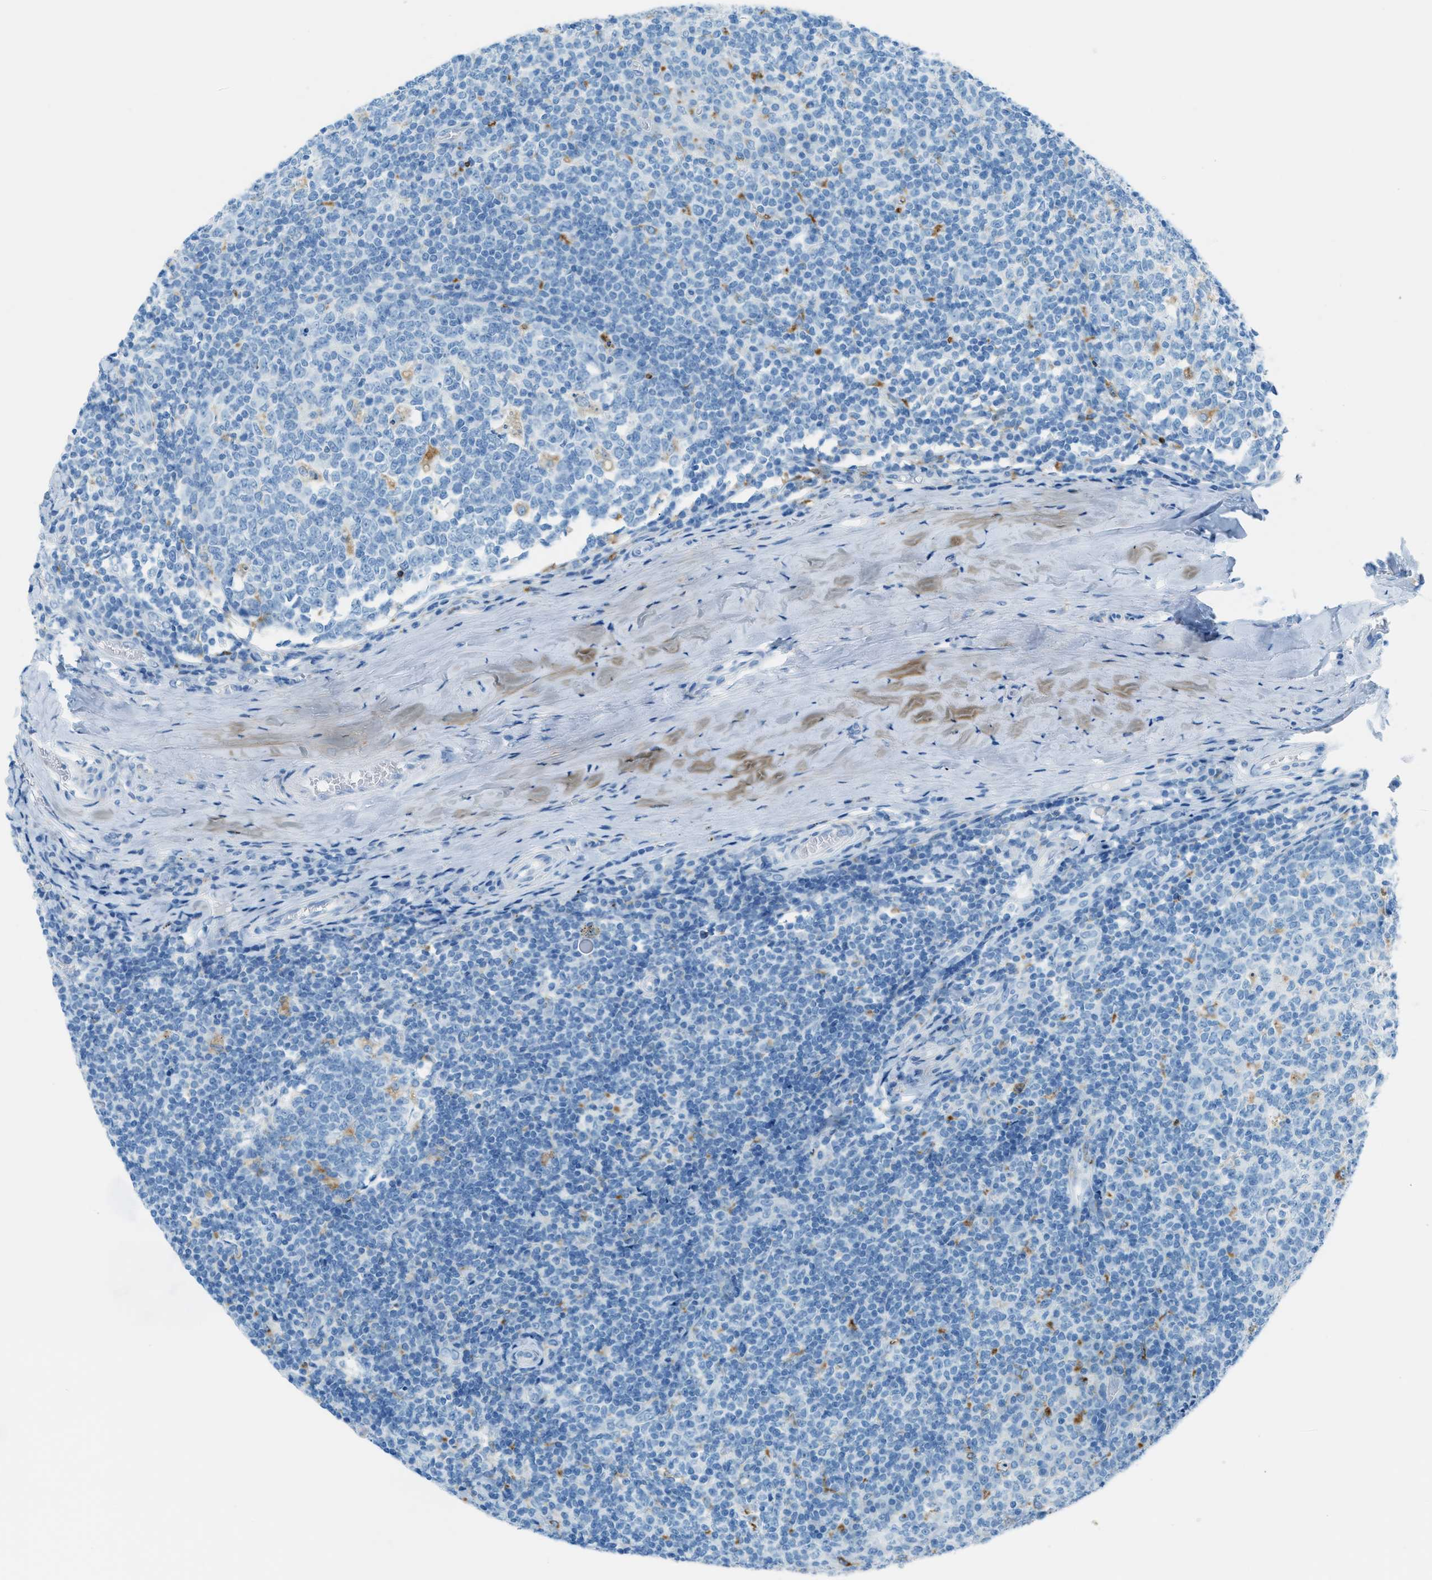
{"staining": {"intensity": "weak", "quantity": "<25%", "location": "cytoplasmic/membranous"}, "tissue": "tonsil", "cell_type": "Germinal center cells", "image_type": "normal", "snomed": [{"axis": "morphology", "description": "Normal tissue, NOS"}, {"axis": "topography", "description": "Tonsil"}], "caption": "The micrograph demonstrates no staining of germinal center cells in normal tonsil. Brightfield microscopy of immunohistochemistry (IHC) stained with DAB (brown) and hematoxylin (blue), captured at high magnification.", "gene": "C21orf62", "patient": {"sex": "female", "age": 19}}